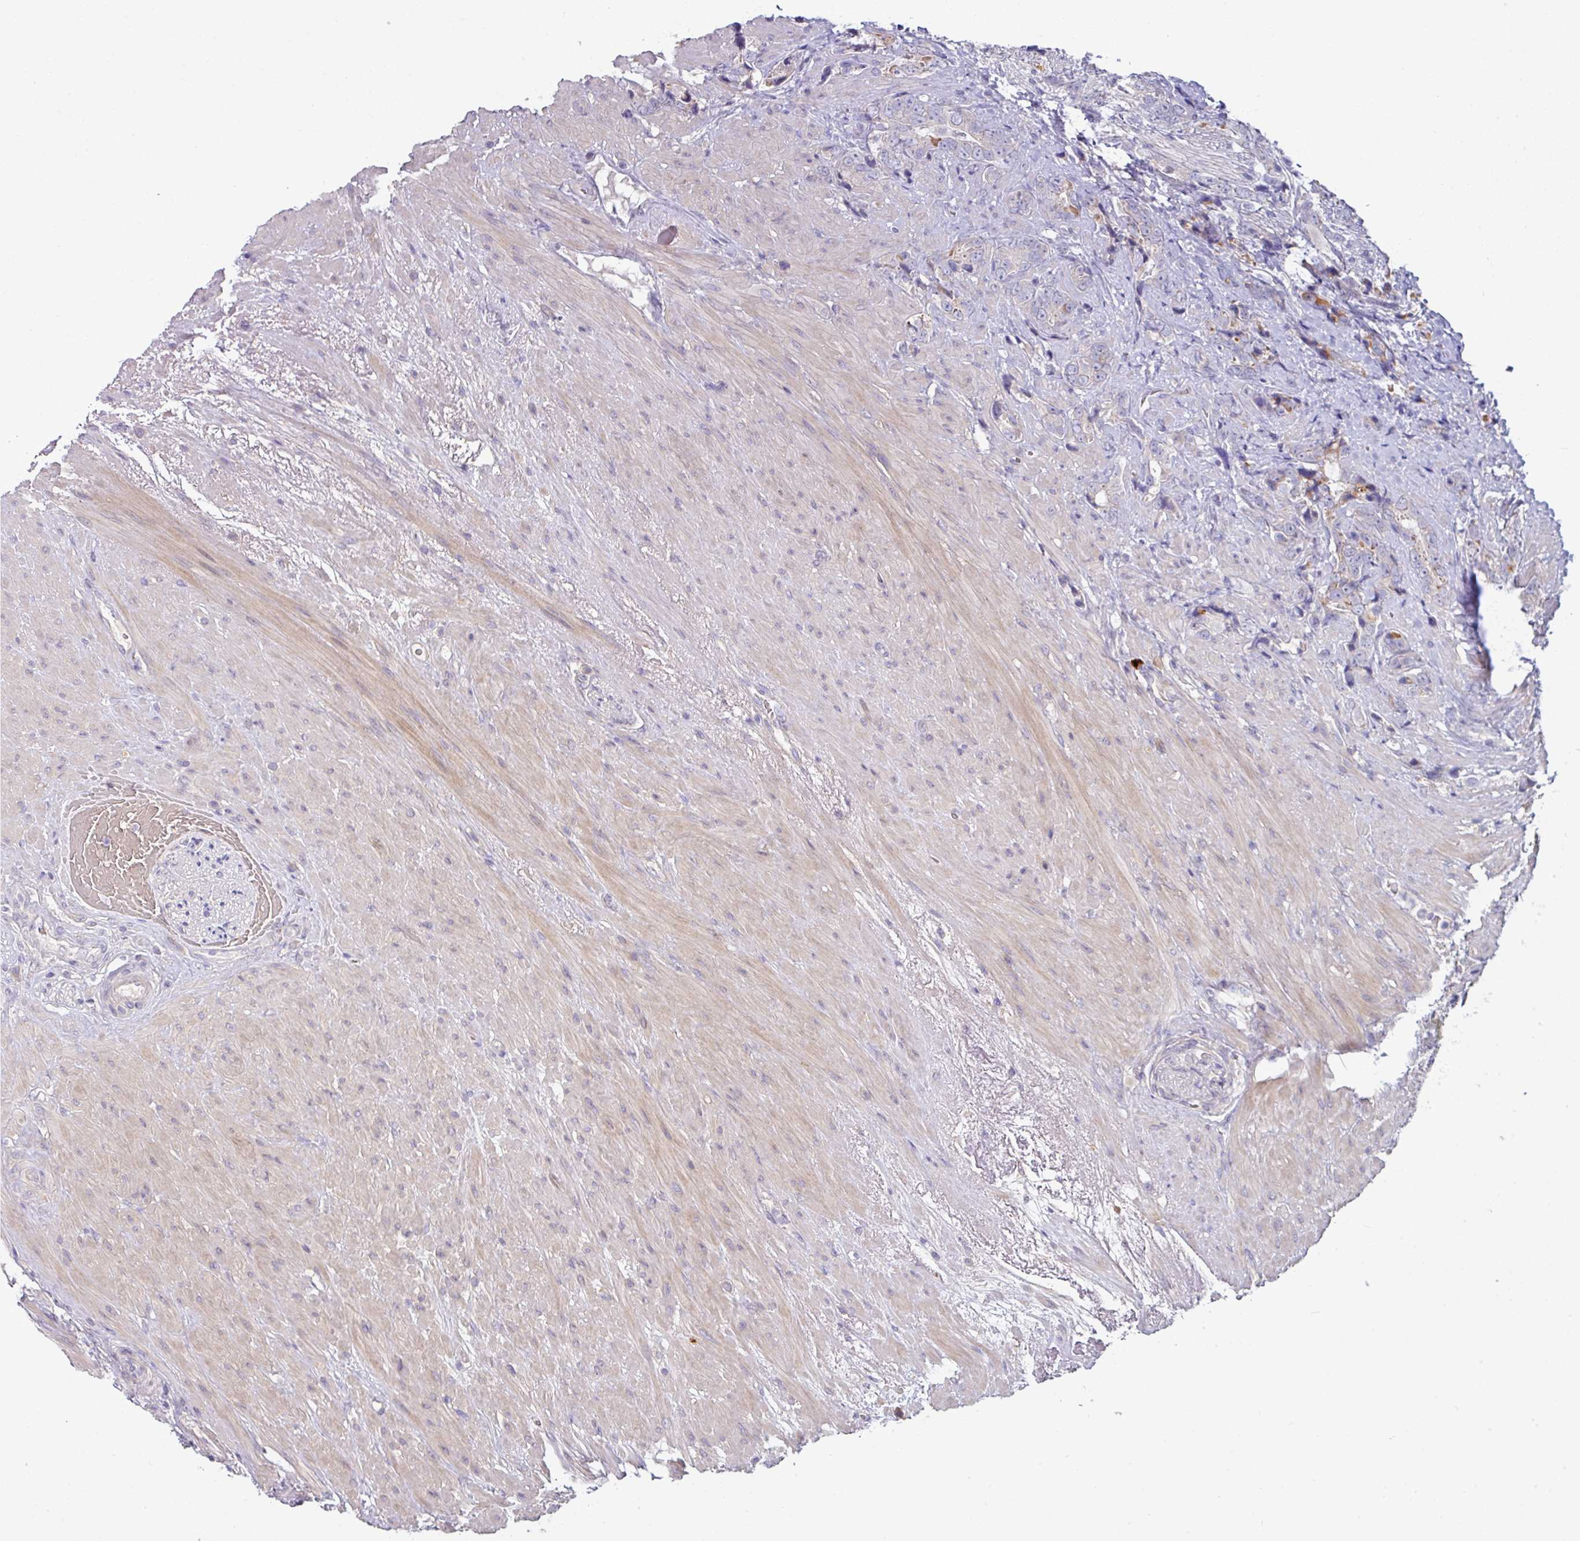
{"staining": {"intensity": "negative", "quantity": "none", "location": "none"}, "tissue": "prostate cancer", "cell_type": "Tumor cells", "image_type": "cancer", "snomed": [{"axis": "morphology", "description": "Adenocarcinoma, High grade"}, {"axis": "topography", "description": "Prostate"}], "caption": "Tumor cells are negative for protein expression in human prostate high-grade adenocarcinoma.", "gene": "SLAMF6", "patient": {"sex": "male", "age": 74}}